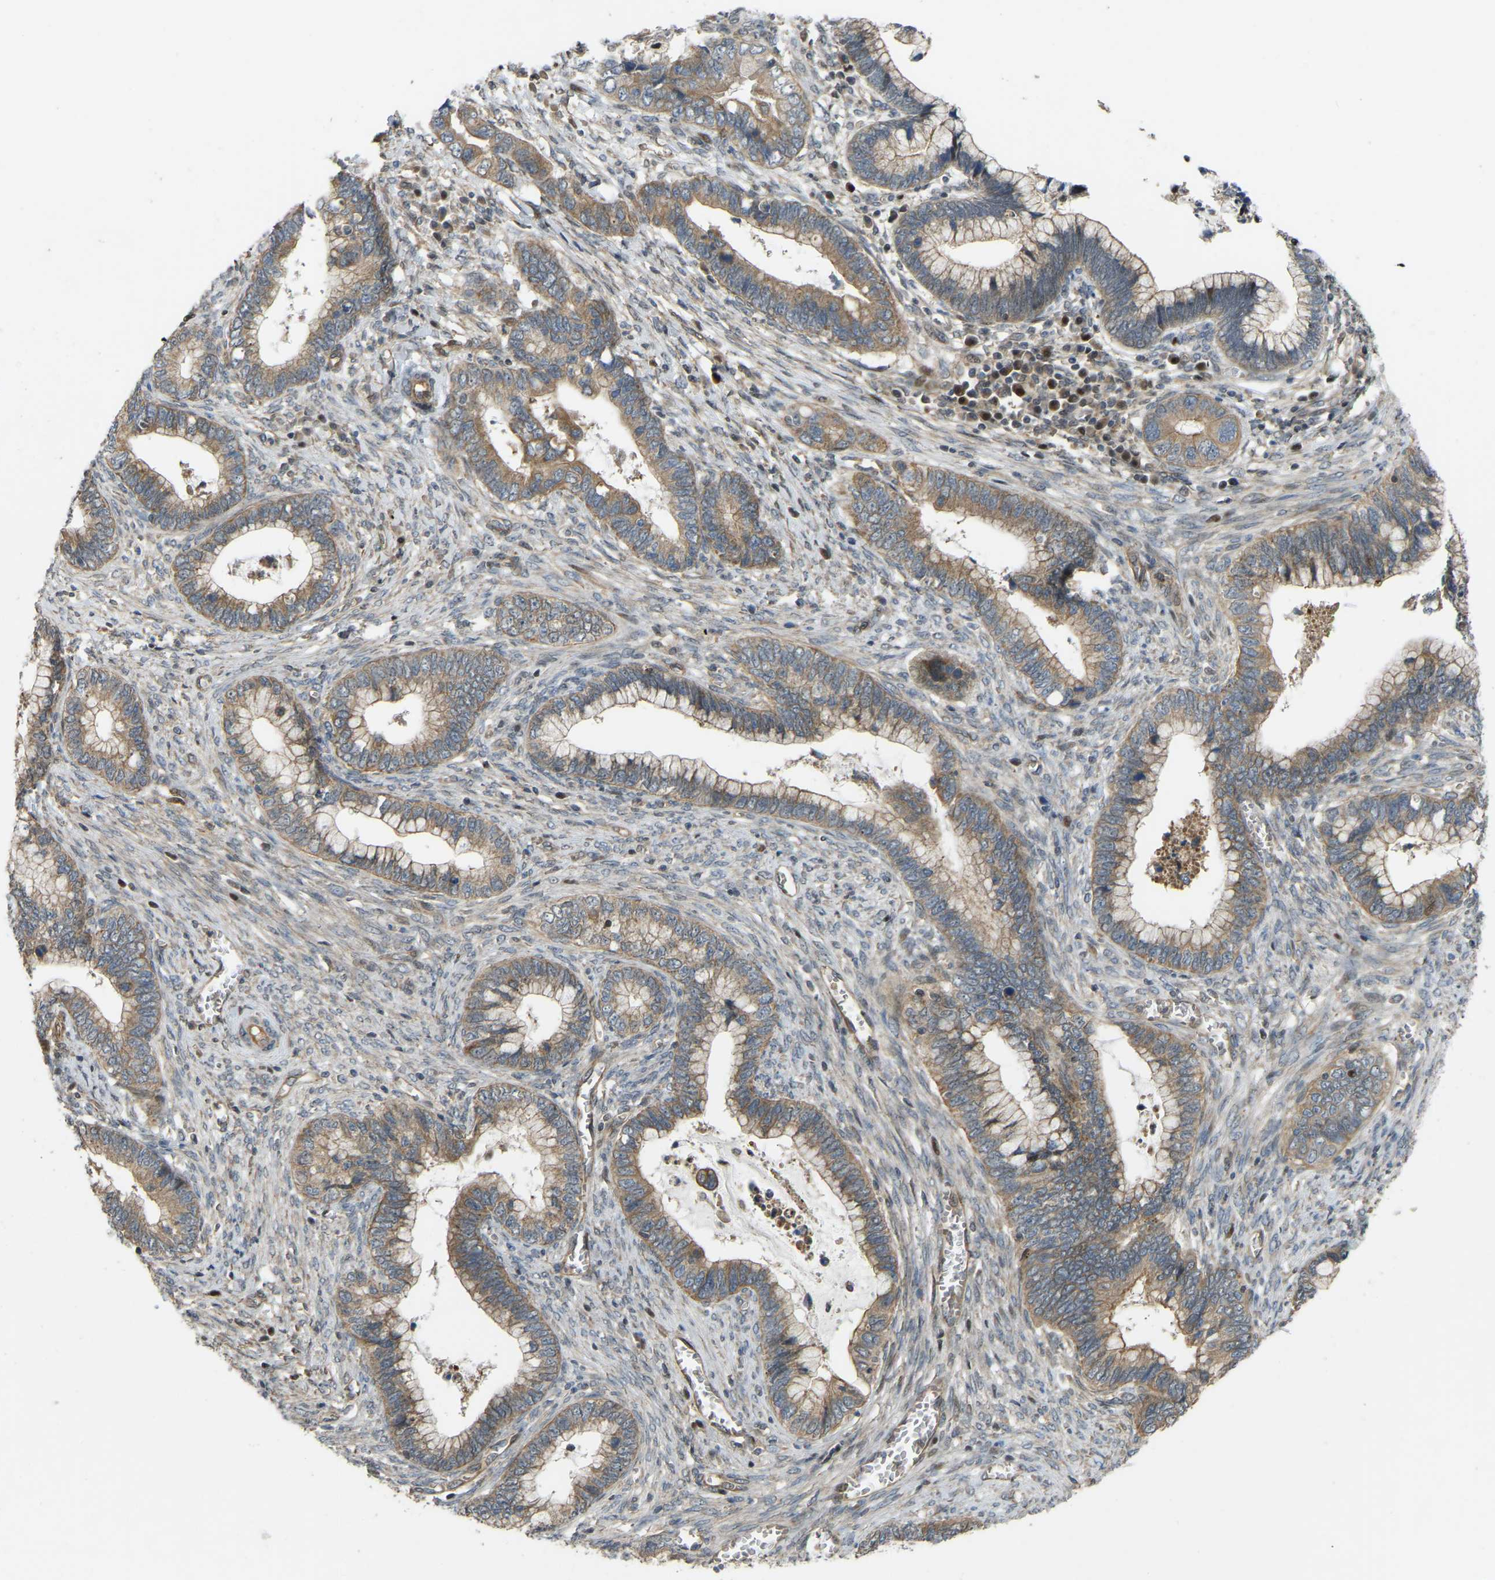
{"staining": {"intensity": "moderate", "quantity": ">75%", "location": "cytoplasmic/membranous"}, "tissue": "cervical cancer", "cell_type": "Tumor cells", "image_type": "cancer", "snomed": [{"axis": "morphology", "description": "Adenocarcinoma, NOS"}, {"axis": "topography", "description": "Cervix"}], "caption": "Immunohistochemical staining of cervical cancer (adenocarcinoma) shows medium levels of moderate cytoplasmic/membranous protein staining in about >75% of tumor cells. (DAB IHC, brown staining for protein, blue staining for nuclei).", "gene": "C21orf91", "patient": {"sex": "female", "age": 44}}